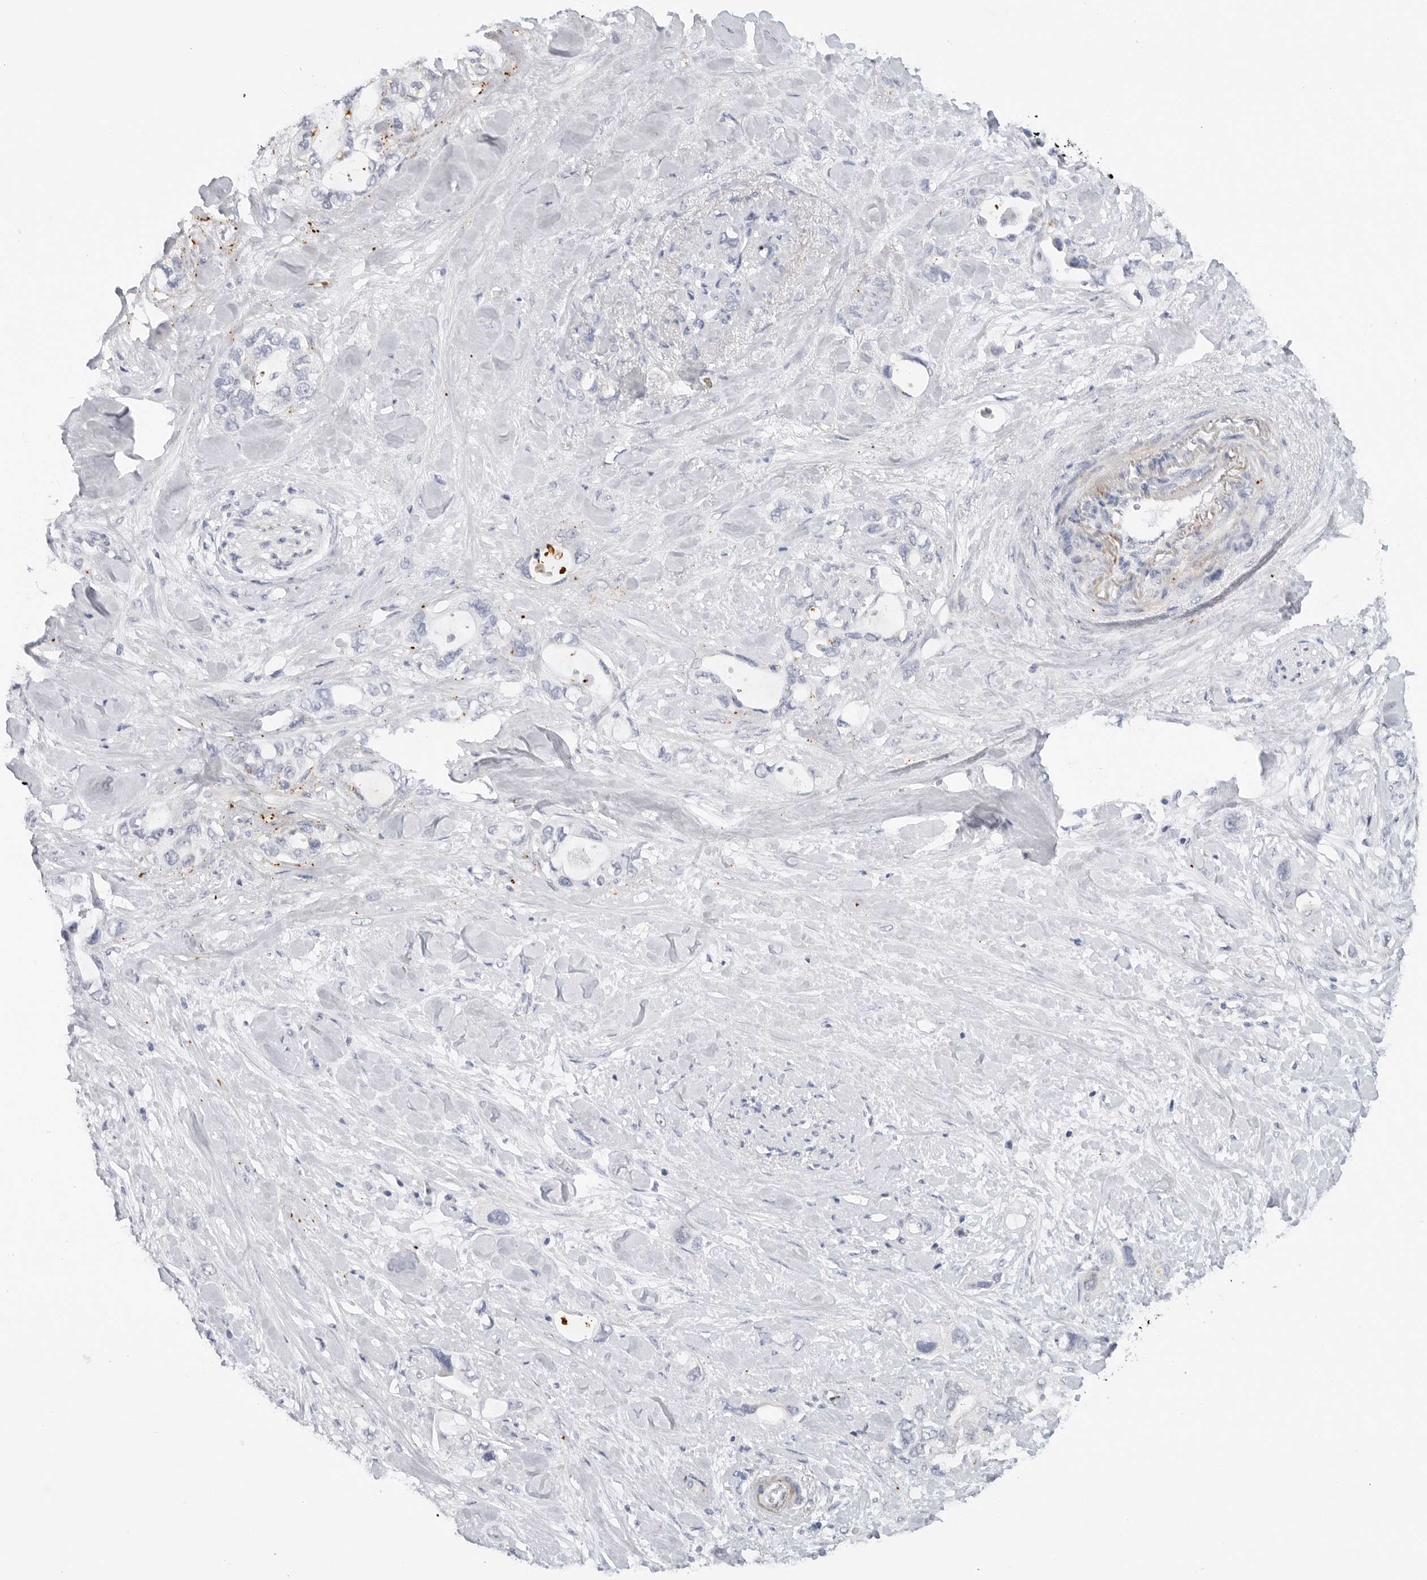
{"staining": {"intensity": "negative", "quantity": "none", "location": "none"}, "tissue": "pancreatic cancer", "cell_type": "Tumor cells", "image_type": "cancer", "snomed": [{"axis": "morphology", "description": "Adenocarcinoma, NOS"}, {"axis": "topography", "description": "Pancreas"}], "caption": "Immunohistochemical staining of pancreatic adenocarcinoma exhibits no significant expression in tumor cells. Brightfield microscopy of IHC stained with DAB (brown) and hematoxylin (blue), captured at high magnification.", "gene": "MAP2K5", "patient": {"sex": "female", "age": 56}}